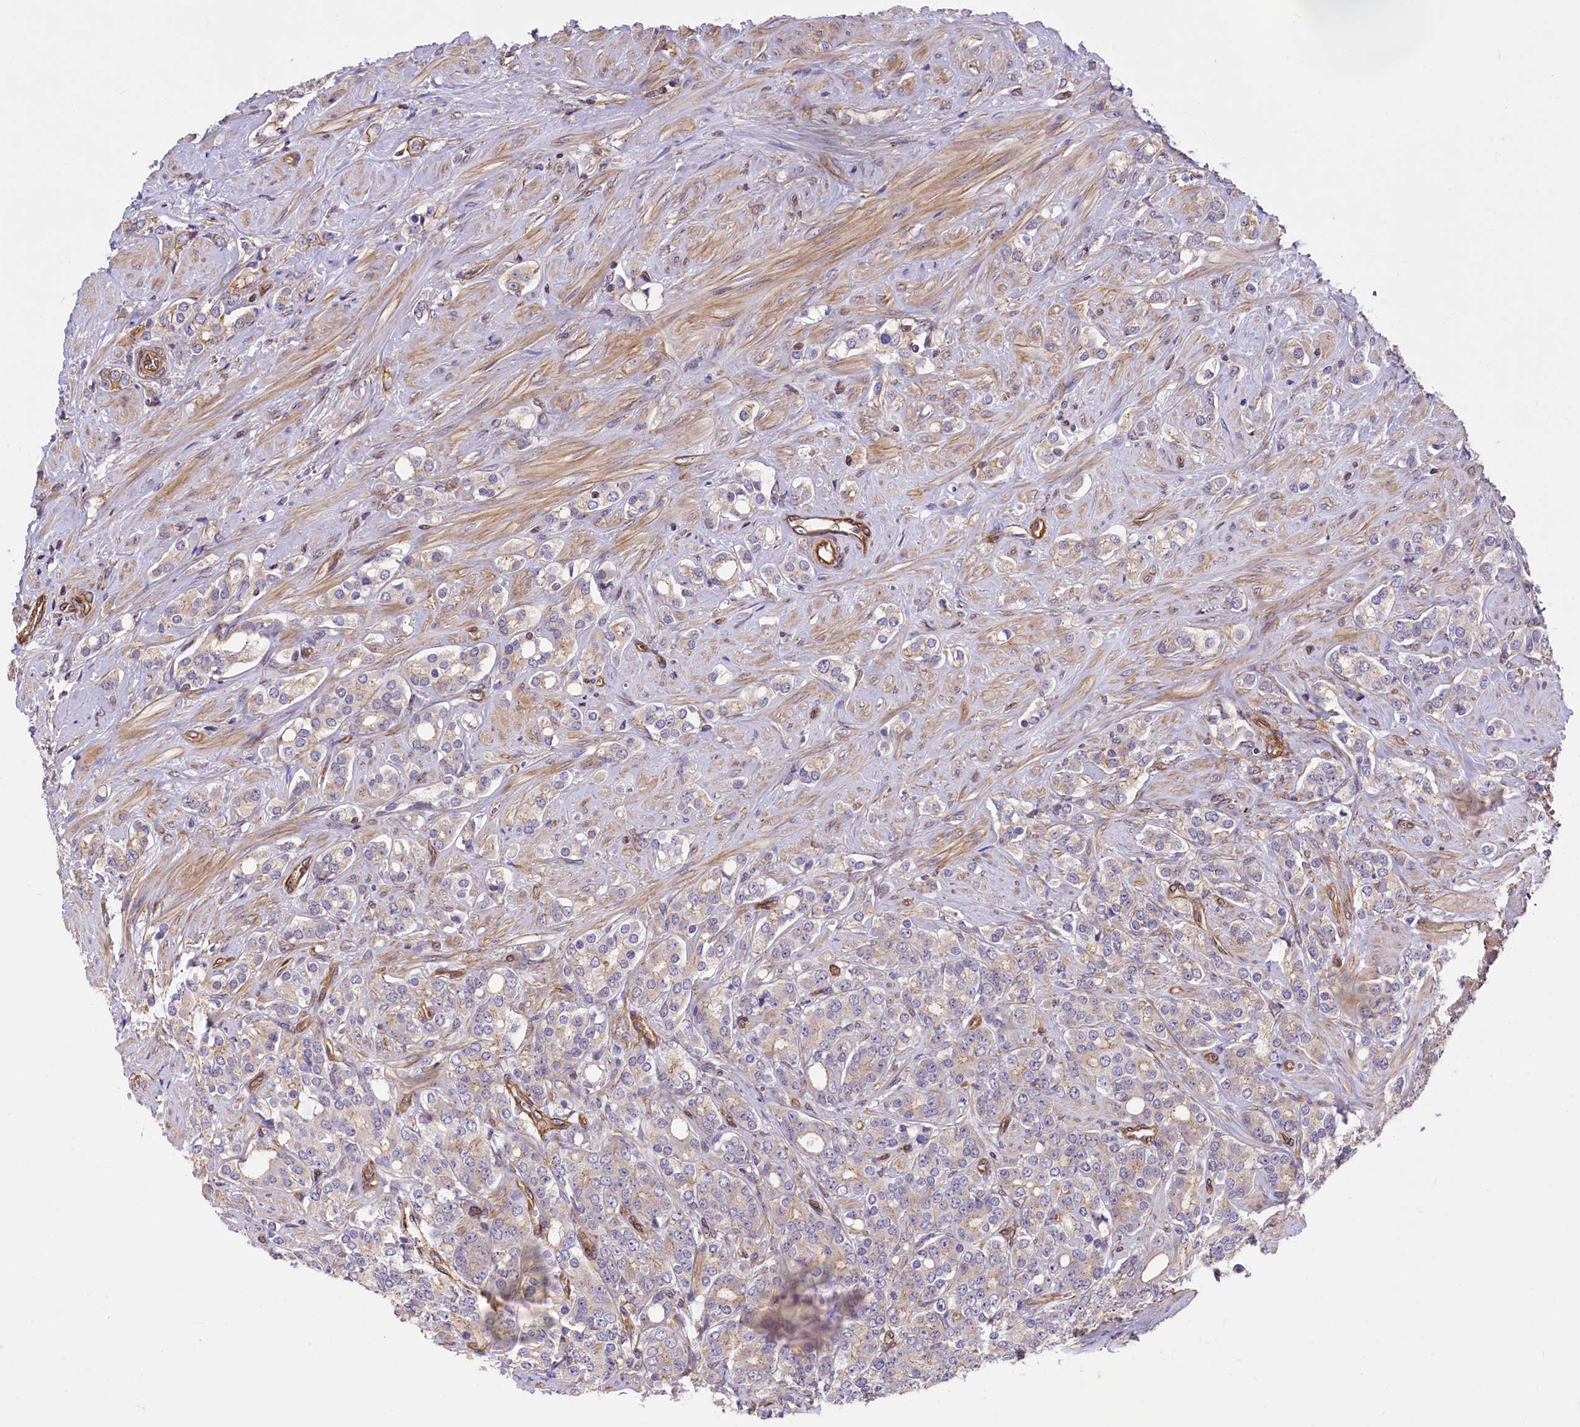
{"staining": {"intensity": "negative", "quantity": "none", "location": "none"}, "tissue": "prostate cancer", "cell_type": "Tumor cells", "image_type": "cancer", "snomed": [{"axis": "morphology", "description": "Adenocarcinoma, High grade"}, {"axis": "topography", "description": "Prostate"}], "caption": "Immunohistochemistry (IHC) of high-grade adenocarcinoma (prostate) demonstrates no staining in tumor cells.", "gene": "MED20", "patient": {"sex": "male", "age": 62}}